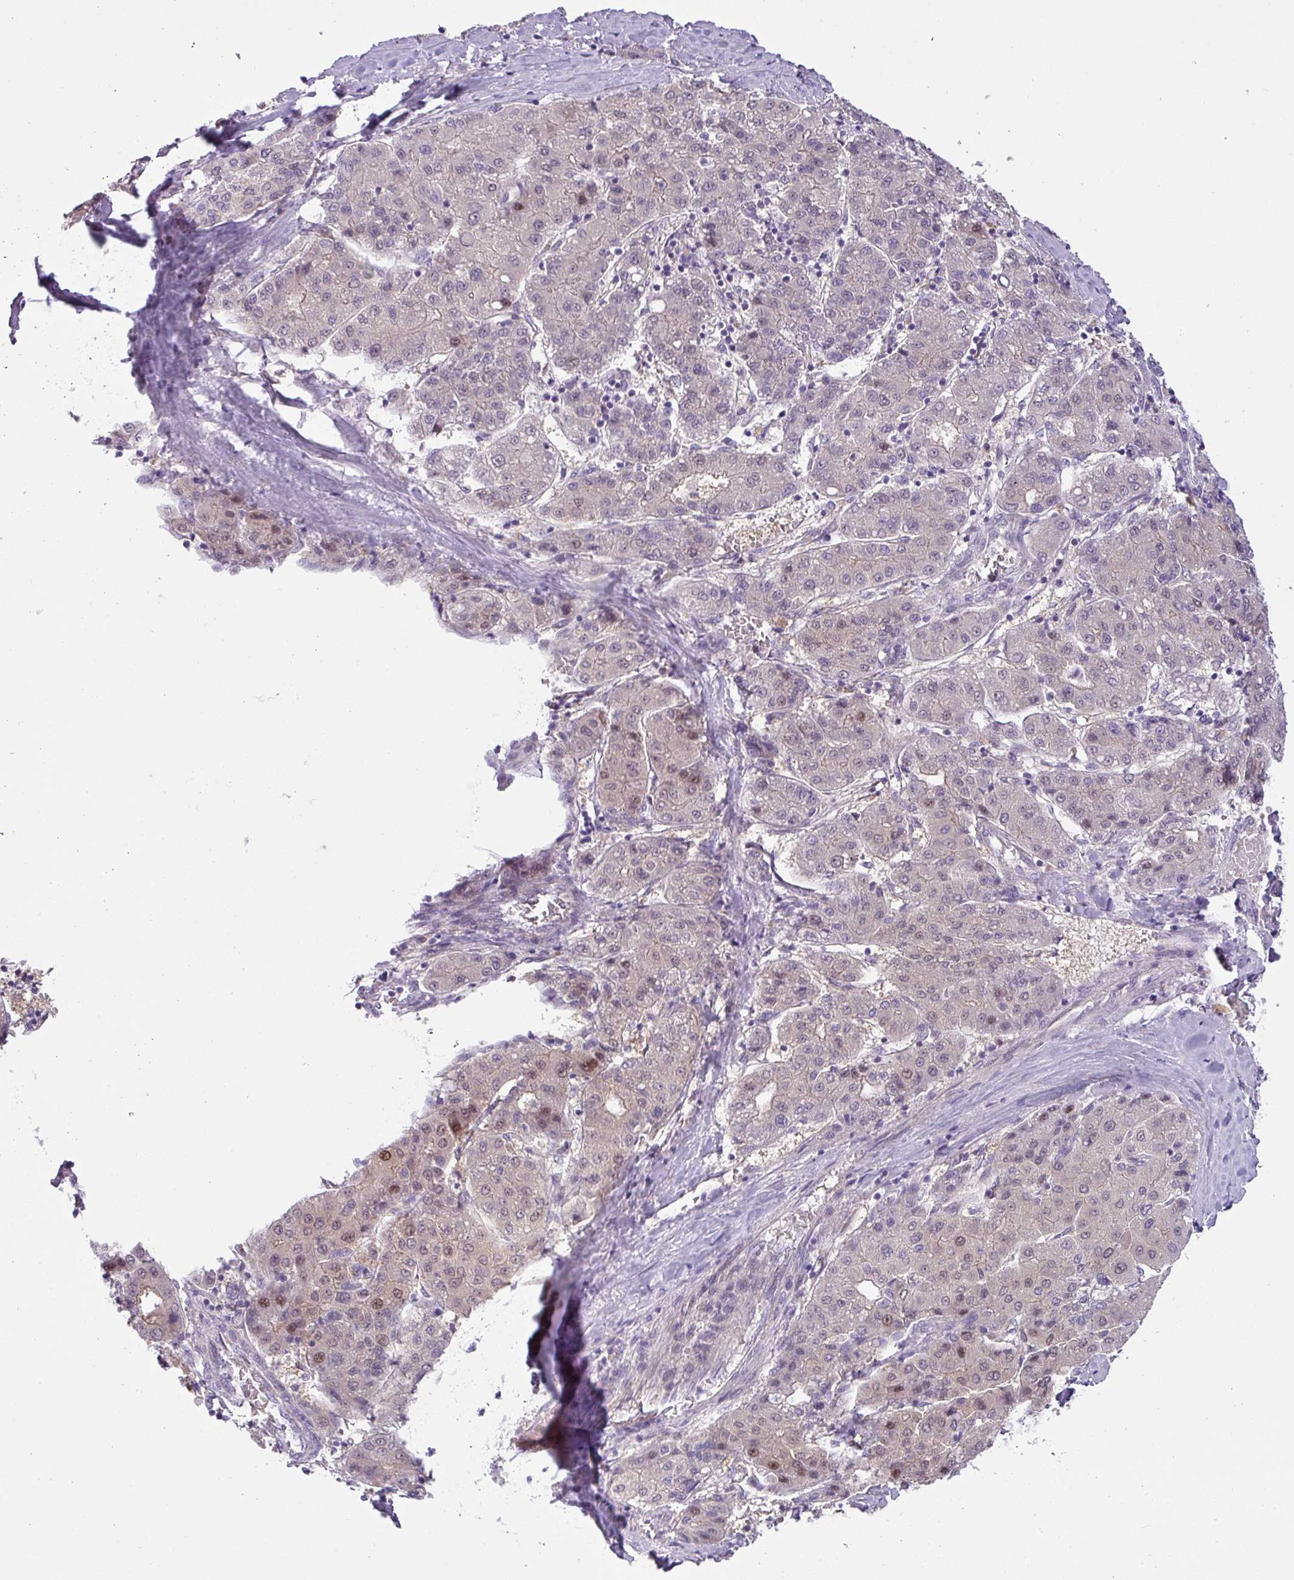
{"staining": {"intensity": "weak", "quantity": "25%-75%", "location": "nuclear"}, "tissue": "liver cancer", "cell_type": "Tumor cells", "image_type": "cancer", "snomed": [{"axis": "morphology", "description": "Carcinoma, Hepatocellular, NOS"}, {"axis": "topography", "description": "Liver"}], "caption": "IHC (DAB) staining of human hepatocellular carcinoma (liver) shows weak nuclear protein positivity in about 25%-75% of tumor cells. (DAB IHC, brown staining for protein, blue staining for nuclei).", "gene": "PIK3R5", "patient": {"sex": "male", "age": 65}}